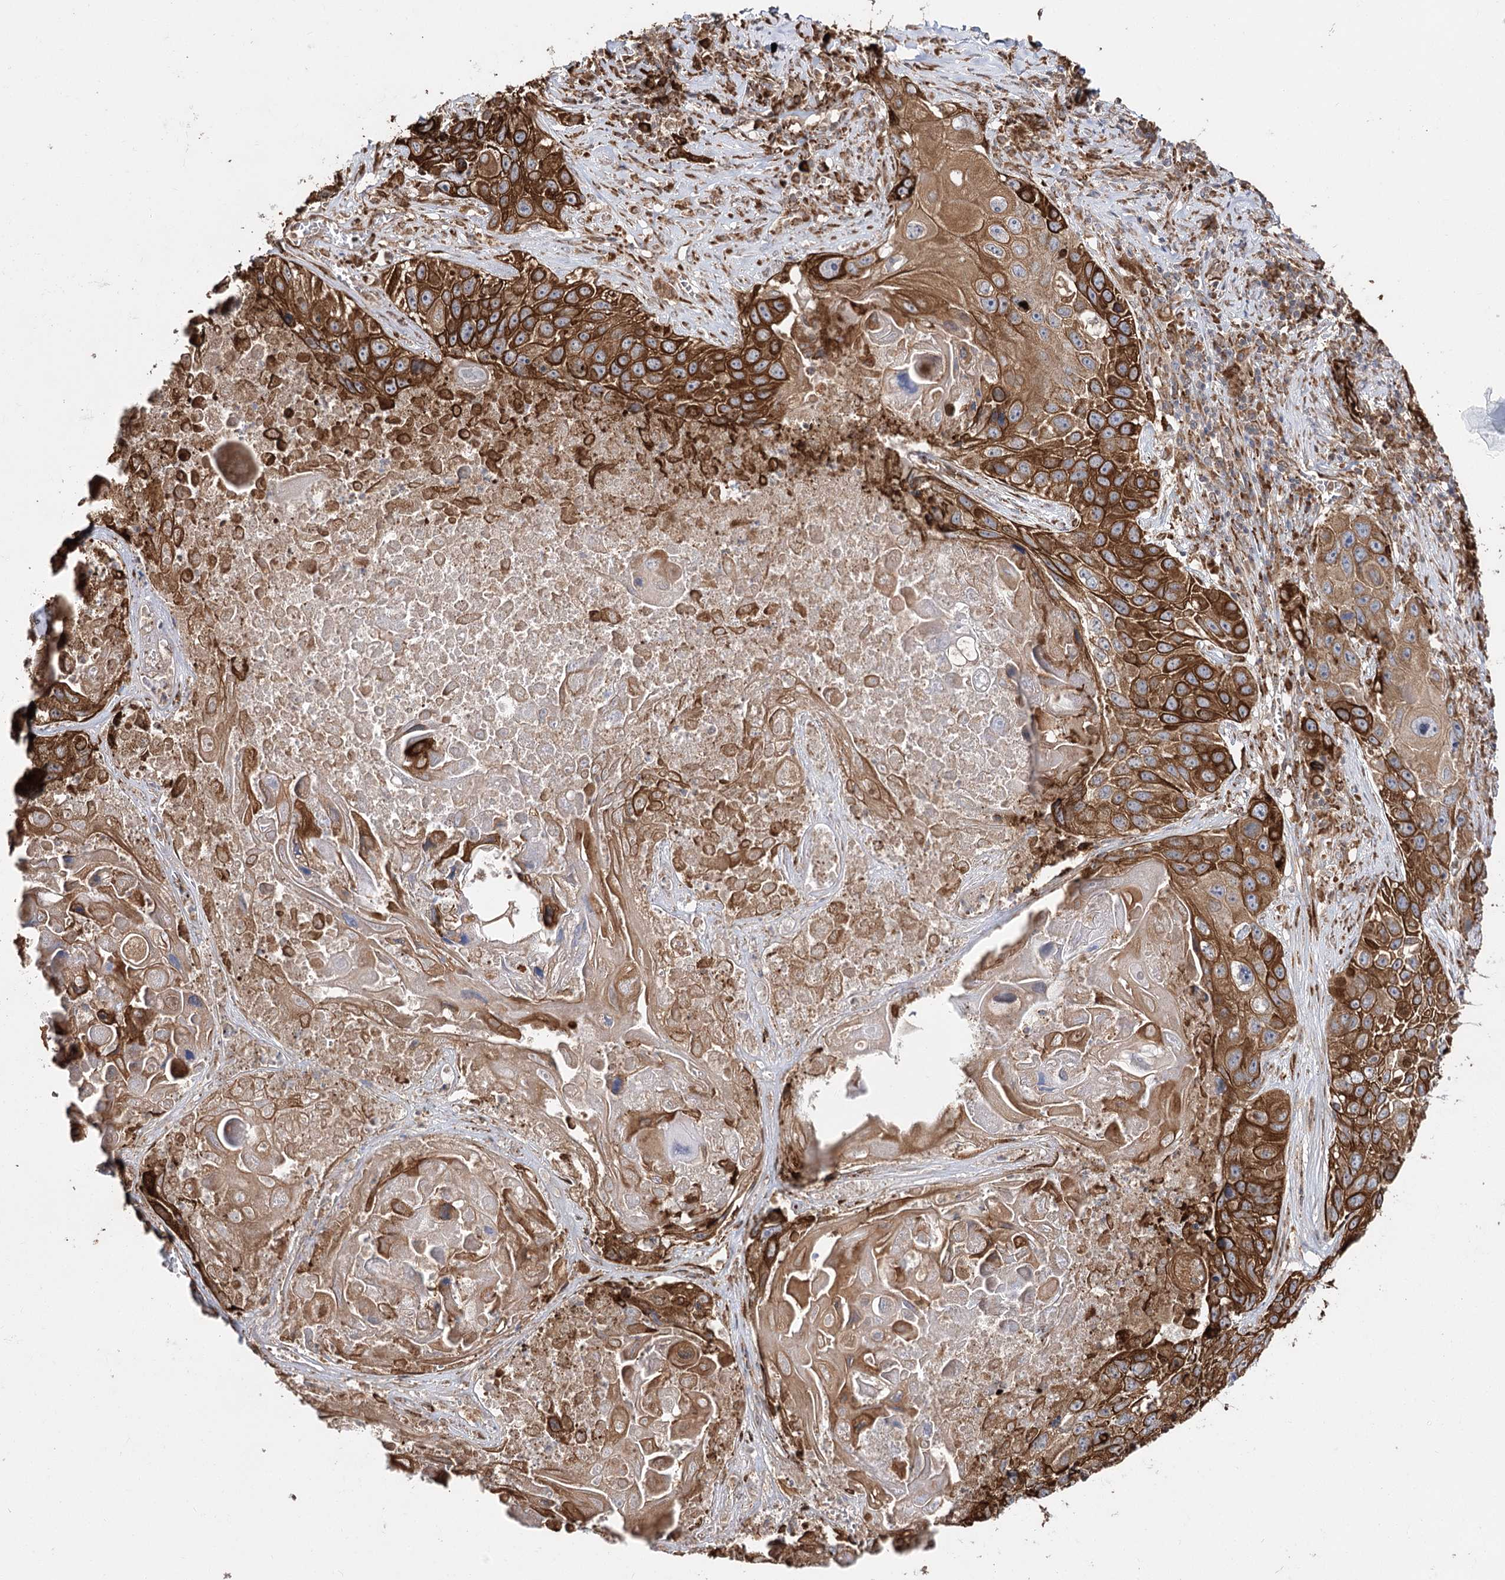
{"staining": {"intensity": "strong", "quantity": ">75%", "location": "cytoplasmic/membranous"}, "tissue": "lung cancer", "cell_type": "Tumor cells", "image_type": "cancer", "snomed": [{"axis": "morphology", "description": "Squamous cell carcinoma, NOS"}, {"axis": "topography", "description": "Lung"}], "caption": "About >75% of tumor cells in lung squamous cell carcinoma demonstrate strong cytoplasmic/membranous protein positivity as visualized by brown immunohistochemical staining.", "gene": "DNAJB14", "patient": {"sex": "male", "age": 61}}